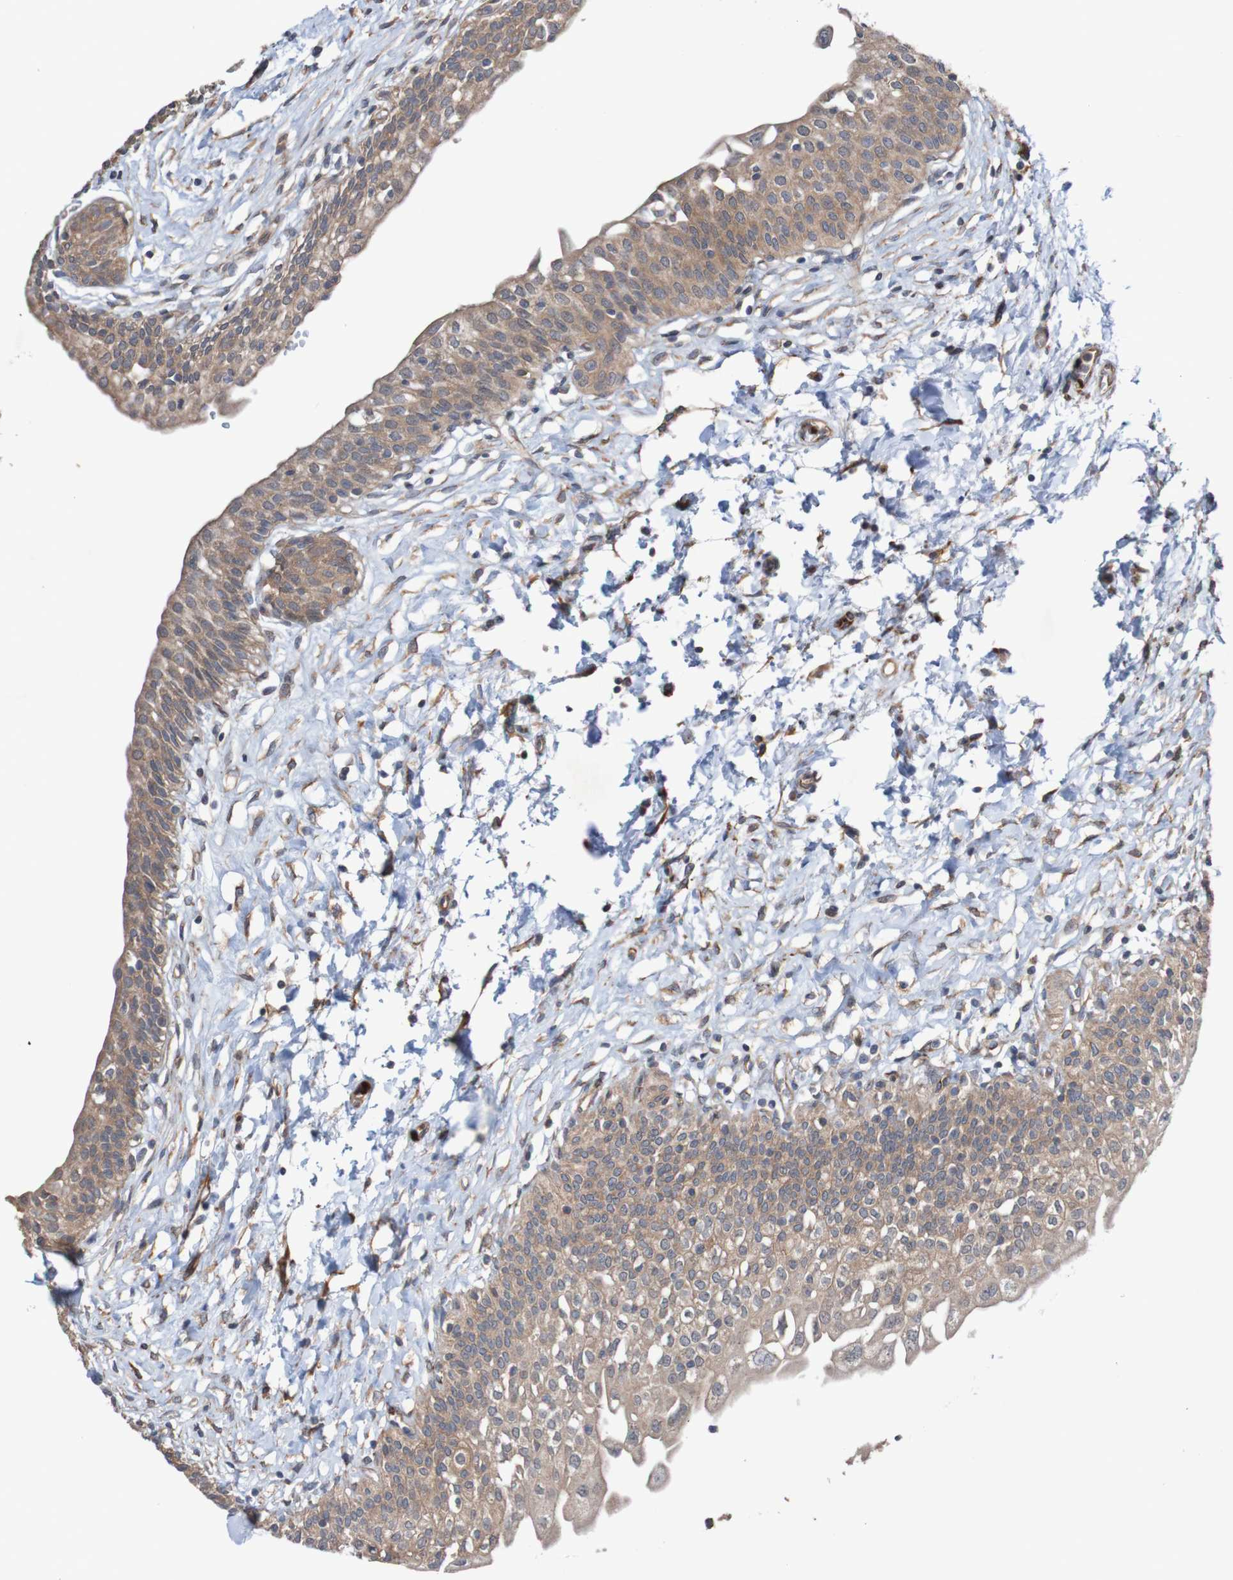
{"staining": {"intensity": "moderate", "quantity": ">75%", "location": "cytoplasmic/membranous"}, "tissue": "urinary bladder", "cell_type": "Urothelial cells", "image_type": "normal", "snomed": [{"axis": "morphology", "description": "Normal tissue, NOS"}, {"axis": "topography", "description": "Urinary bladder"}], "caption": "Protein analysis of benign urinary bladder exhibits moderate cytoplasmic/membranous positivity in approximately >75% of urothelial cells. The protein of interest is shown in brown color, while the nuclei are stained blue.", "gene": "ST8SIA6", "patient": {"sex": "male", "age": 55}}